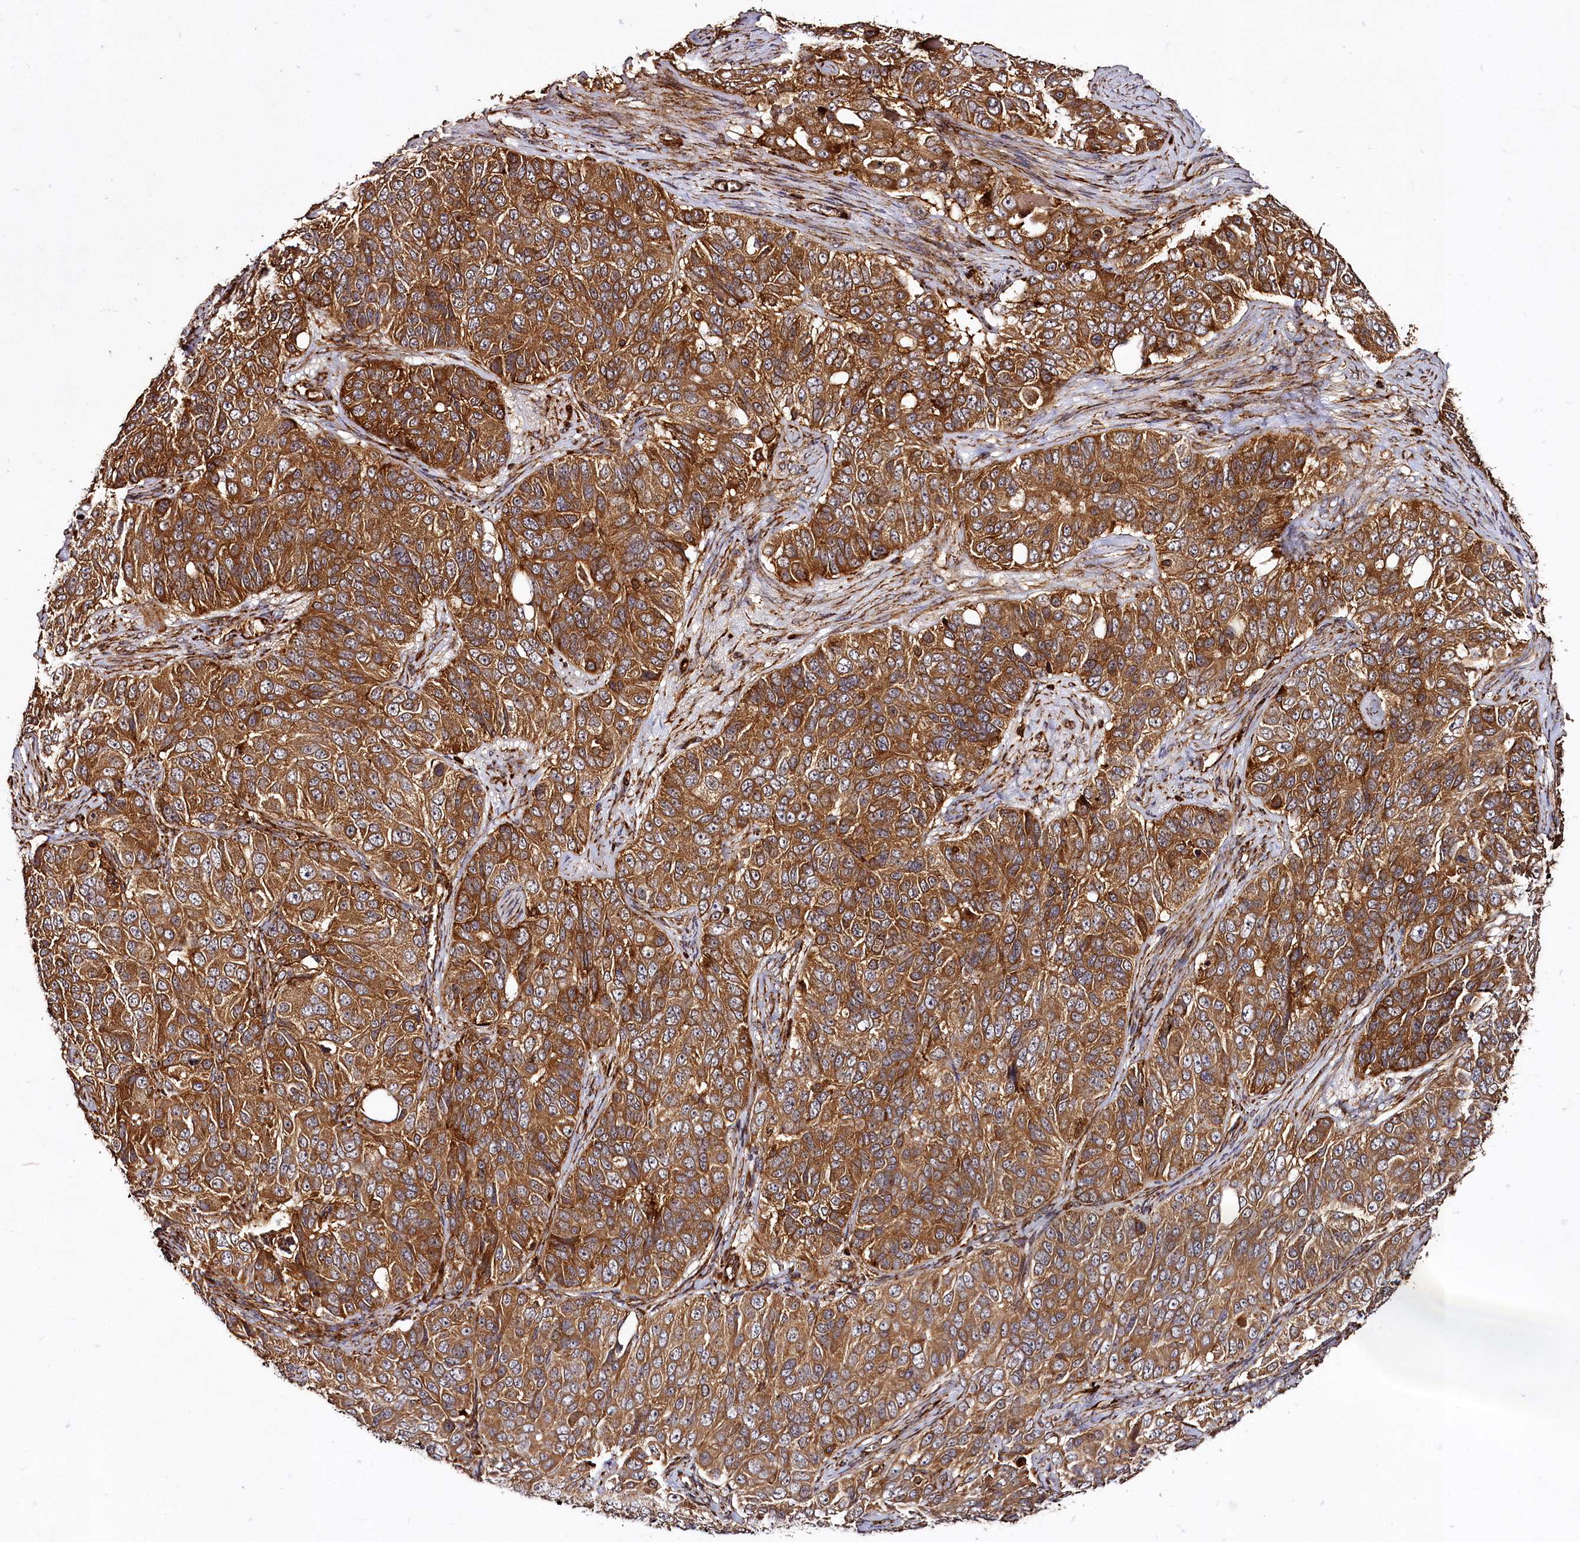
{"staining": {"intensity": "moderate", "quantity": ">75%", "location": "cytoplasmic/membranous"}, "tissue": "ovarian cancer", "cell_type": "Tumor cells", "image_type": "cancer", "snomed": [{"axis": "morphology", "description": "Carcinoma, endometroid"}, {"axis": "topography", "description": "Ovary"}], "caption": "Tumor cells reveal medium levels of moderate cytoplasmic/membranous staining in approximately >75% of cells in human endometroid carcinoma (ovarian). The protein of interest is shown in brown color, while the nuclei are stained blue.", "gene": "WDR73", "patient": {"sex": "female", "age": 51}}